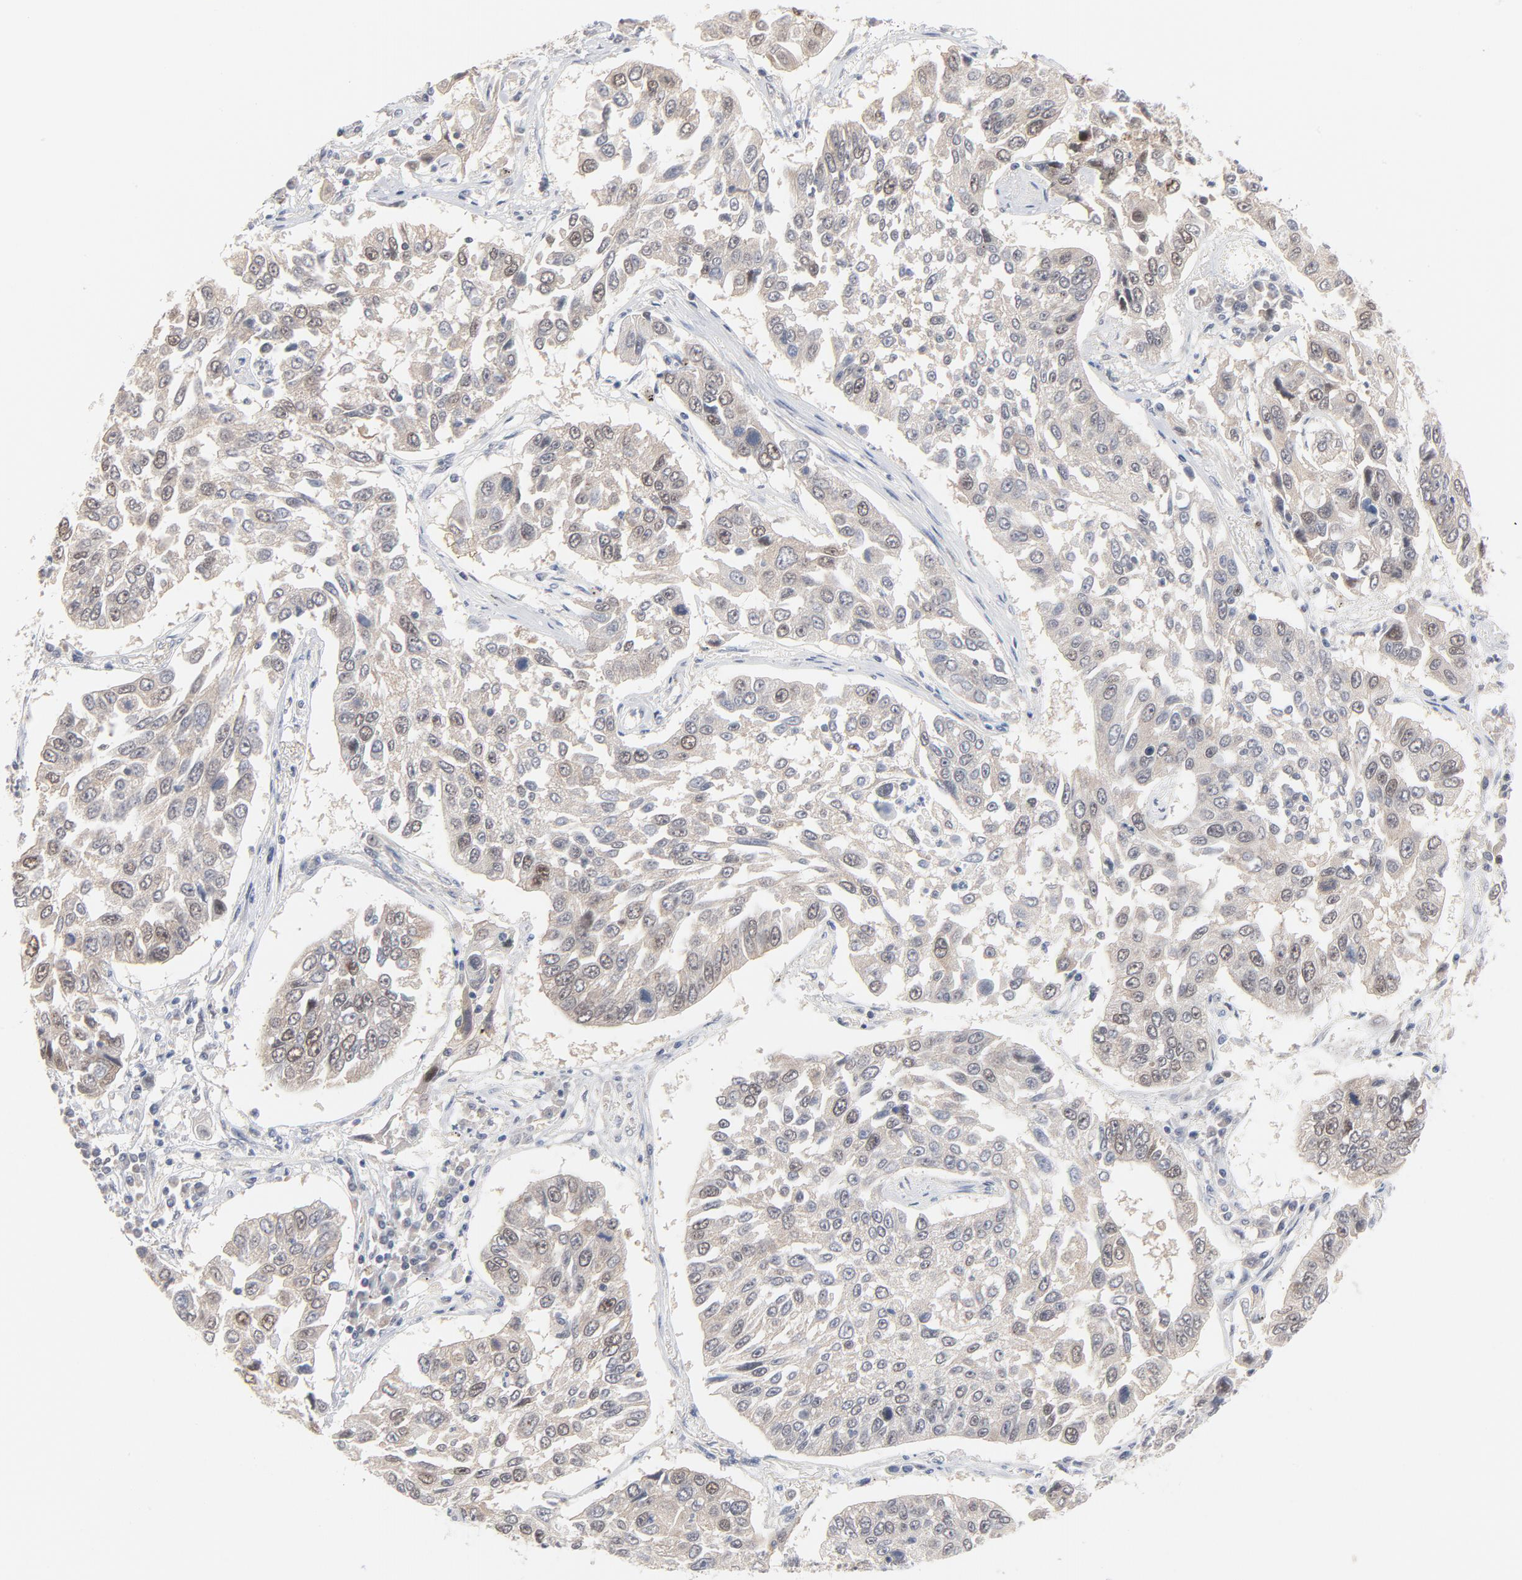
{"staining": {"intensity": "weak", "quantity": "25%-75%", "location": "nuclear"}, "tissue": "lung cancer", "cell_type": "Tumor cells", "image_type": "cancer", "snomed": [{"axis": "morphology", "description": "Squamous cell carcinoma, NOS"}, {"axis": "topography", "description": "Lung"}], "caption": "Squamous cell carcinoma (lung) was stained to show a protein in brown. There is low levels of weak nuclear staining in approximately 25%-75% of tumor cells.", "gene": "UBL4A", "patient": {"sex": "male", "age": 71}}